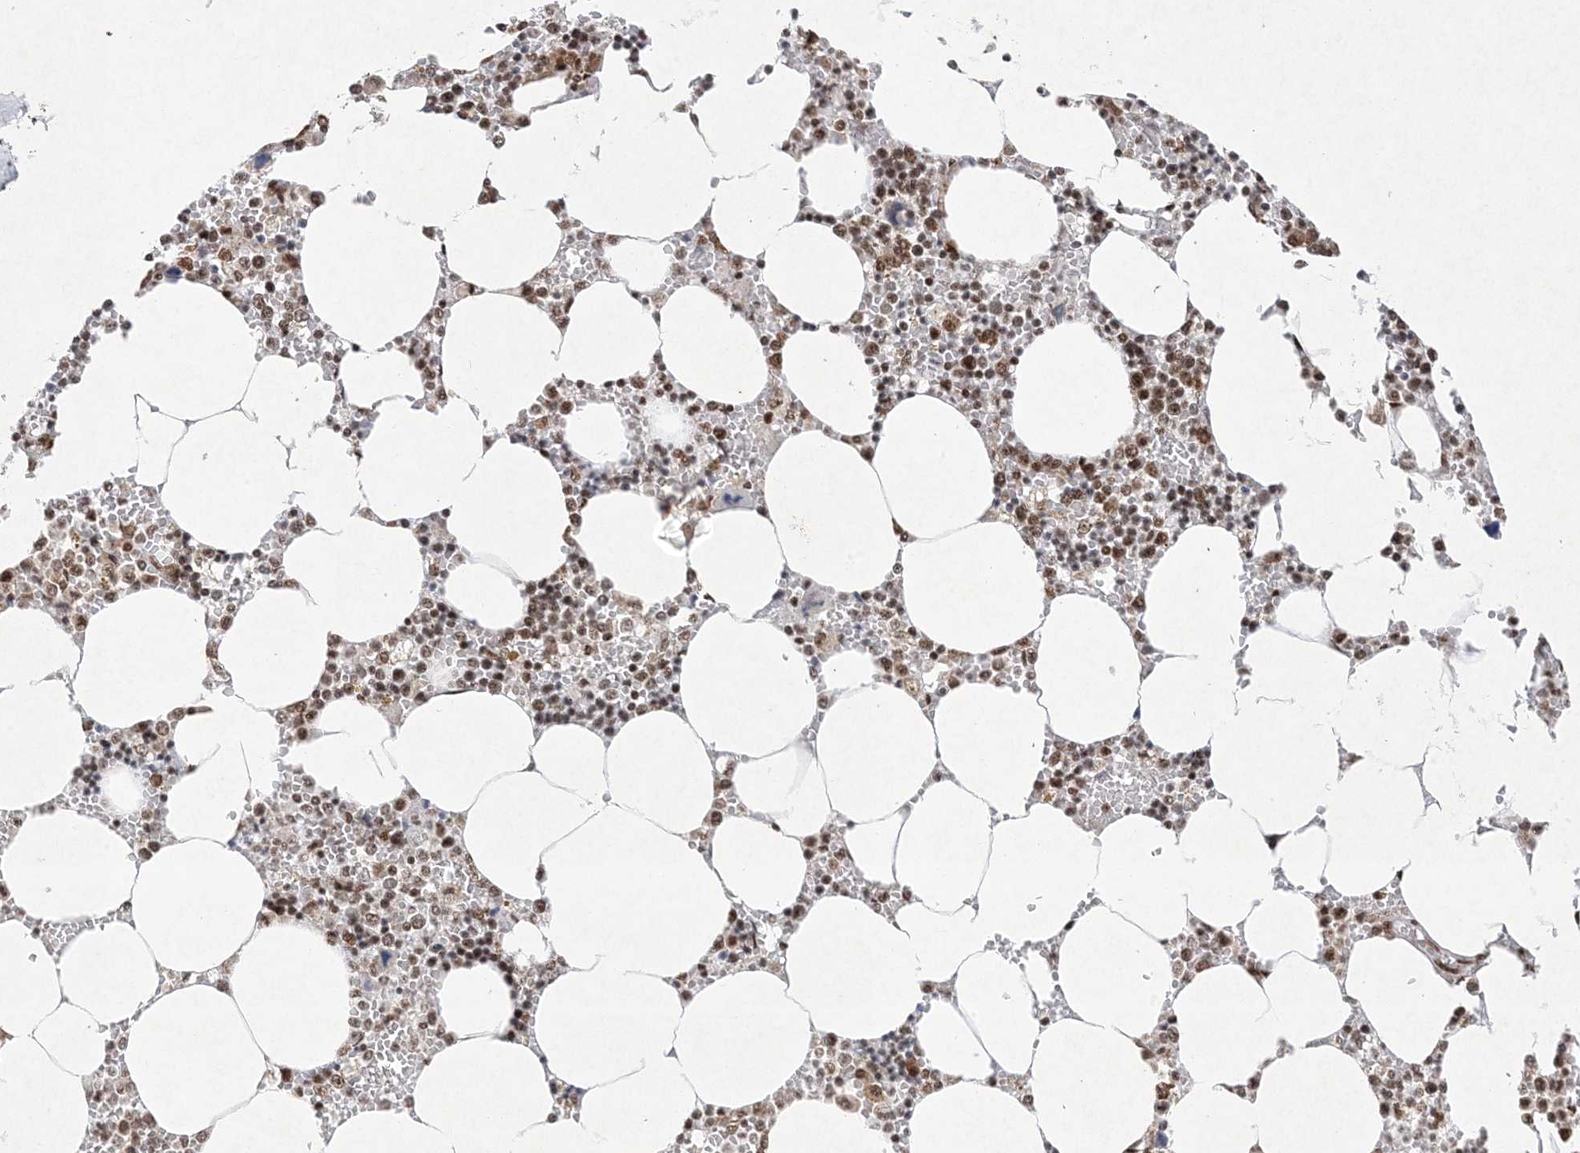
{"staining": {"intensity": "moderate", "quantity": ">75%", "location": "nuclear"}, "tissue": "bone marrow", "cell_type": "Hematopoietic cells", "image_type": "normal", "snomed": [{"axis": "morphology", "description": "Normal tissue, NOS"}, {"axis": "topography", "description": "Bone marrow"}], "caption": "Immunohistochemical staining of unremarkable human bone marrow displays moderate nuclear protein expression in about >75% of hematopoietic cells.", "gene": "PKNOX2", "patient": {"sex": "male", "age": 70}}